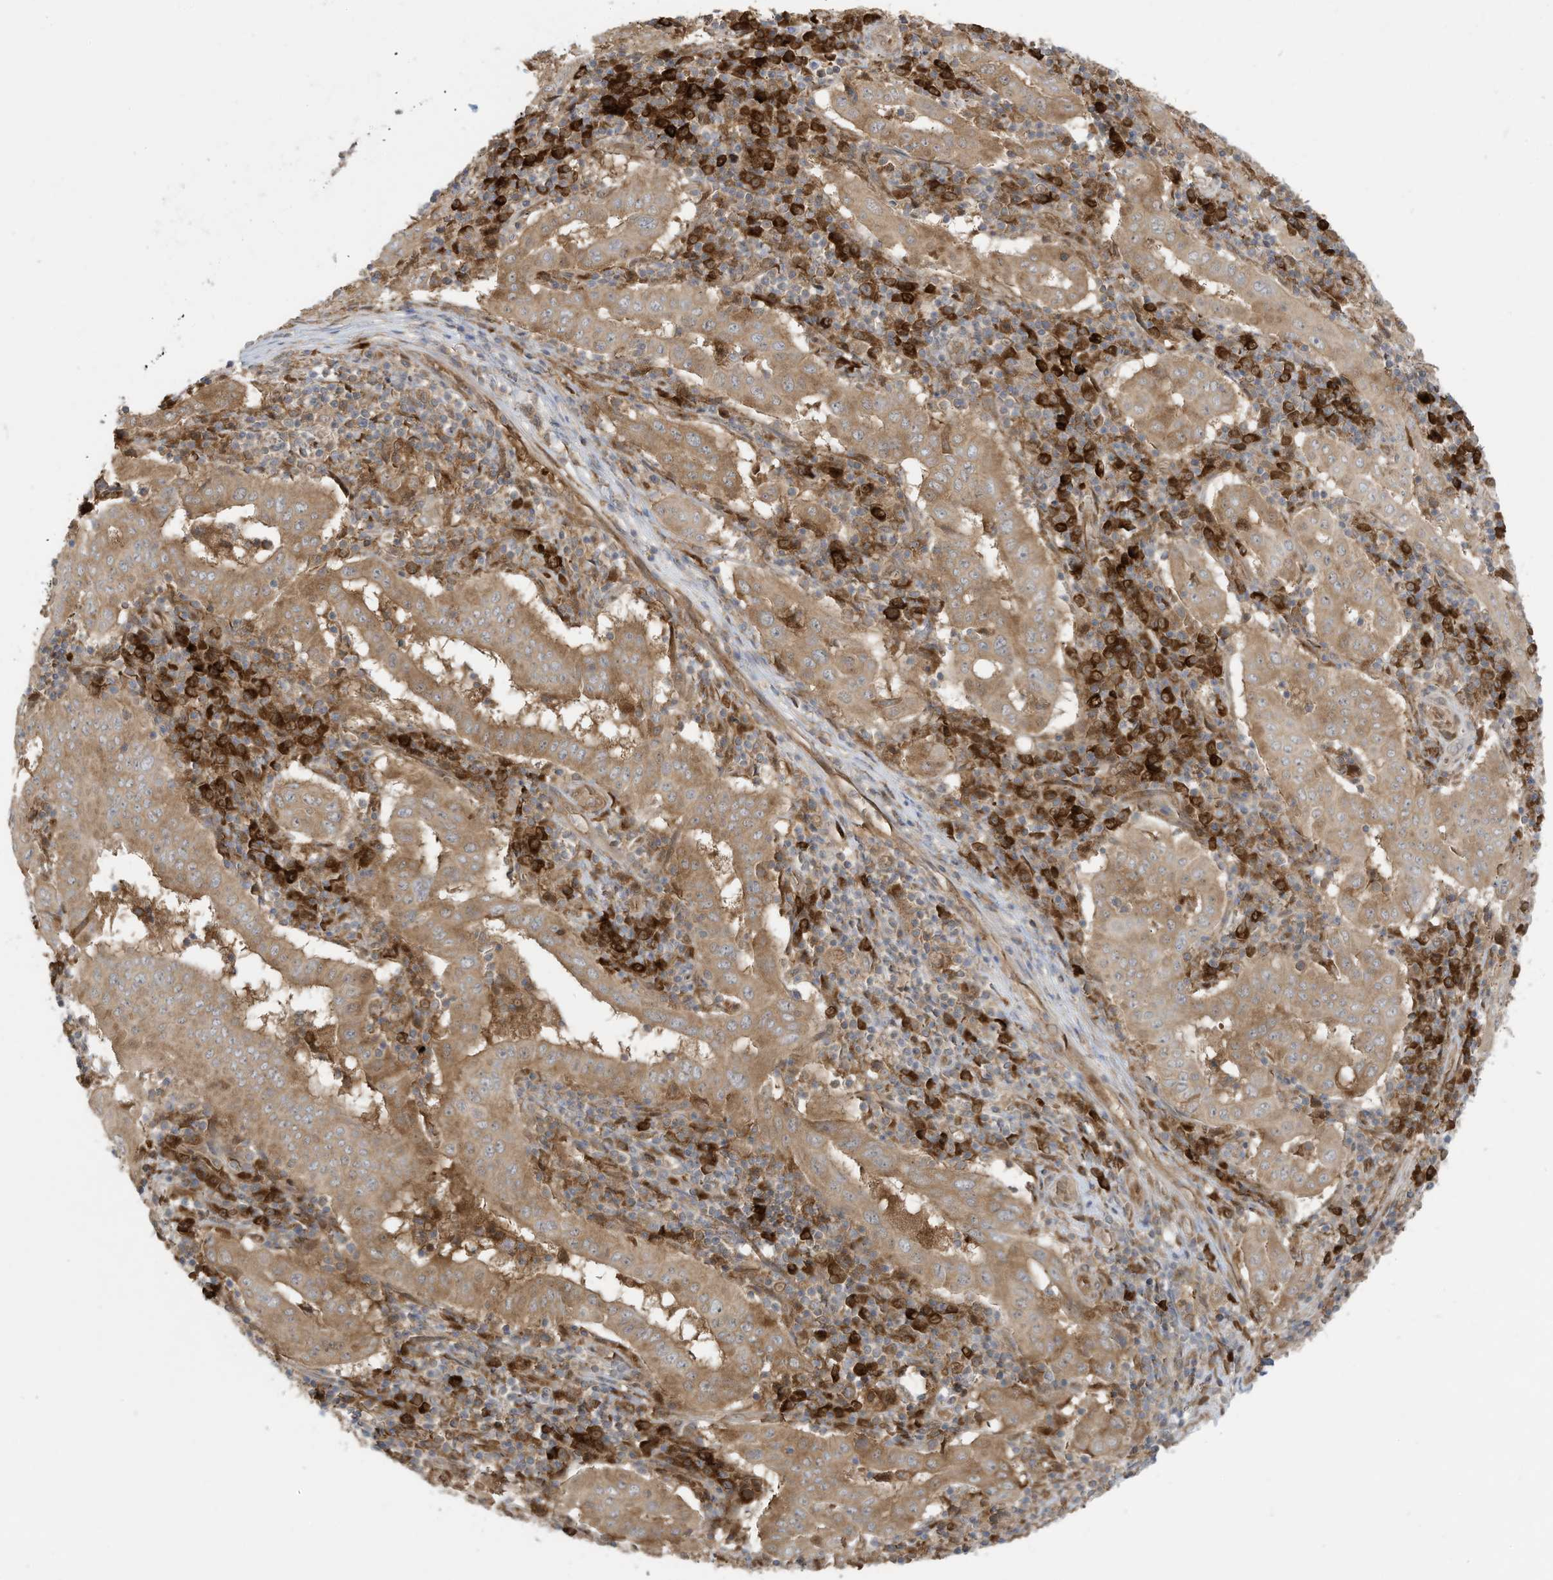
{"staining": {"intensity": "moderate", "quantity": ">75%", "location": "cytoplasmic/membranous"}, "tissue": "pancreatic cancer", "cell_type": "Tumor cells", "image_type": "cancer", "snomed": [{"axis": "morphology", "description": "Adenocarcinoma, NOS"}, {"axis": "topography", "description": "Pancreas"}], "caption": "Immunohistochemistry histopathology image of neoplastic tissue: pancreatic cancer (adenocarcinoma) stained using immunohistochemistry (IHC) exhibits medium levels of moderate protein expression localized specifically in the cytoplasmic/membranous of tumor cells, appearing as a cytoplasmic/membranous brown color.", "gene": "USE1", "patient": {"sex": "male", "age": 63}}